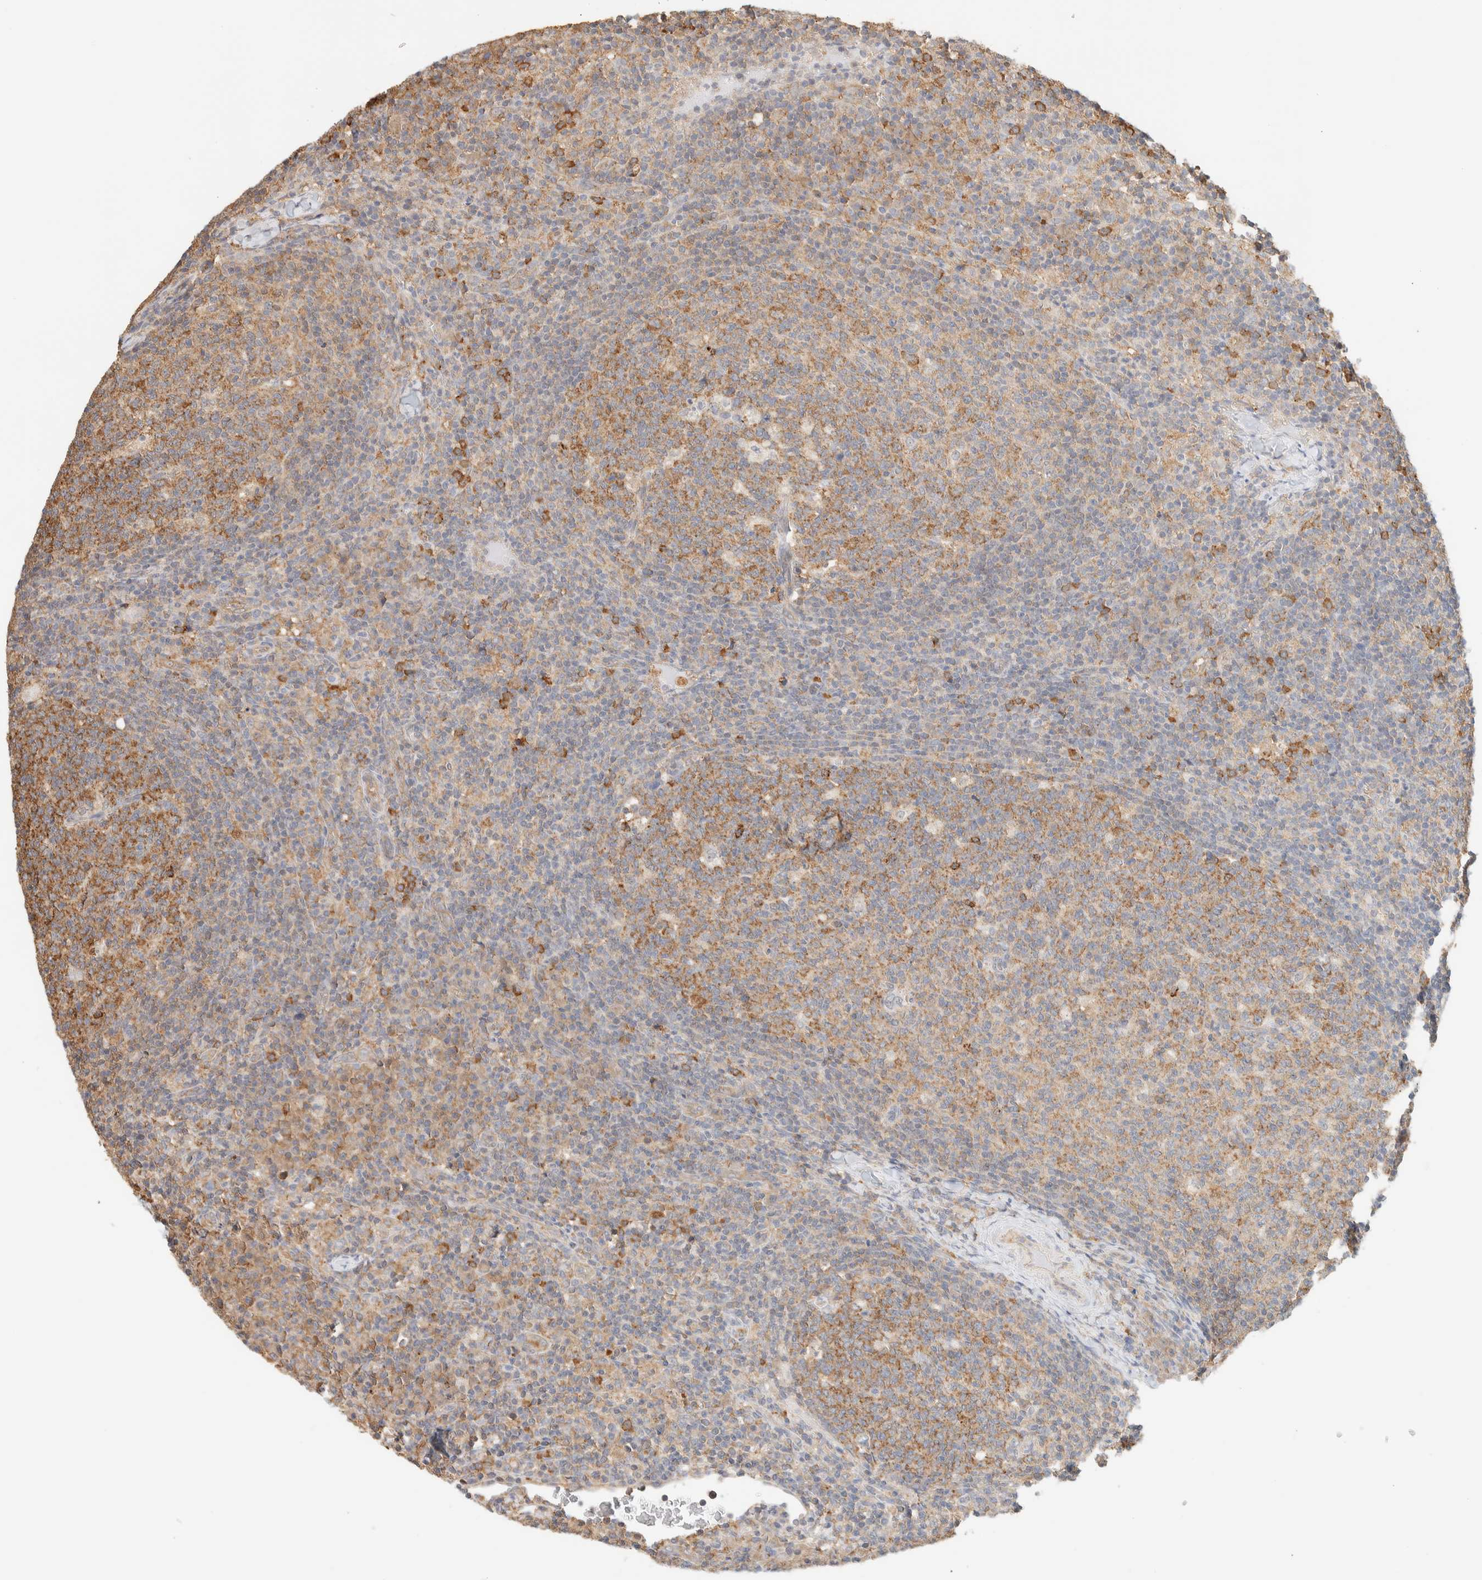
{"staining": {"intensity": "moderate", "quantity": ">75%", "location": "cytoplasmic/membranous"}, "tissue": "lymph node", "cell_type": "Germinal center cells", "image_type": "normal", "snomed": [{"axis": "morphology", "description": "Normal tissue, NOS"}, {"axis": "morphology", "description": "Inflammation, NOS"}, {"axis": "topography", "description": "Lymph node"}], "caption": "IHC of normal lymph node shows medium levels of moderate cytoplasmic/membranous positivity in approximately >75% of germinal center cells.", "gene": "TBC1D8B", "patient": {"sex": "male", "age": 55}}